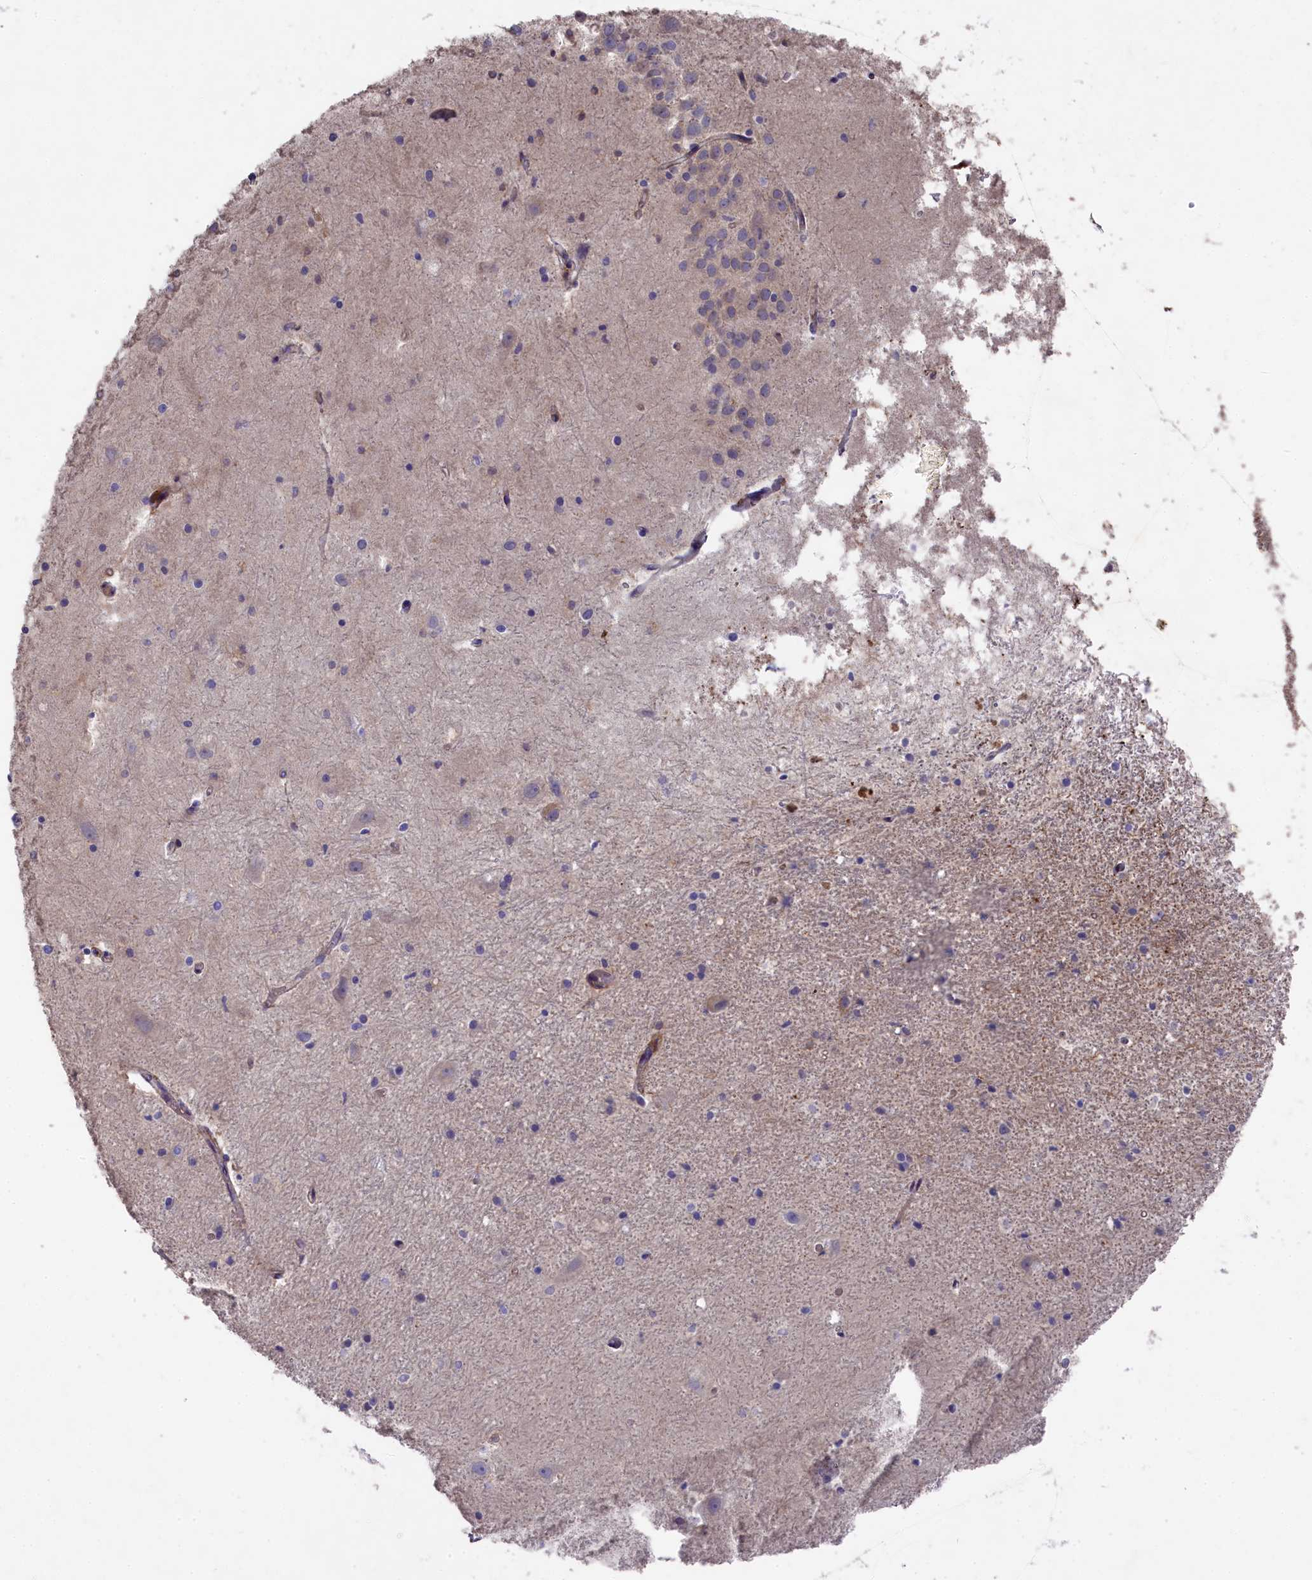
{"staining": {"intensity": "negative", "quantity": "none", "location": "none"}, "tissue": "hippocampus", "cell_type": "Glial cells", "image_type": "normal", "snomed": [{"axis": "morphology", "description": "Normal tissue, NOS"}, {"axis": "topography", "description": "Hippocampus"}], "caption": "A histopathology image of human hippocampus is negative for staining in glial cells. (DAB immunohistochemistry (IHC), high magnification).", "gene": "RAPSN", "patient": {"sex": "female", "age": 52}}